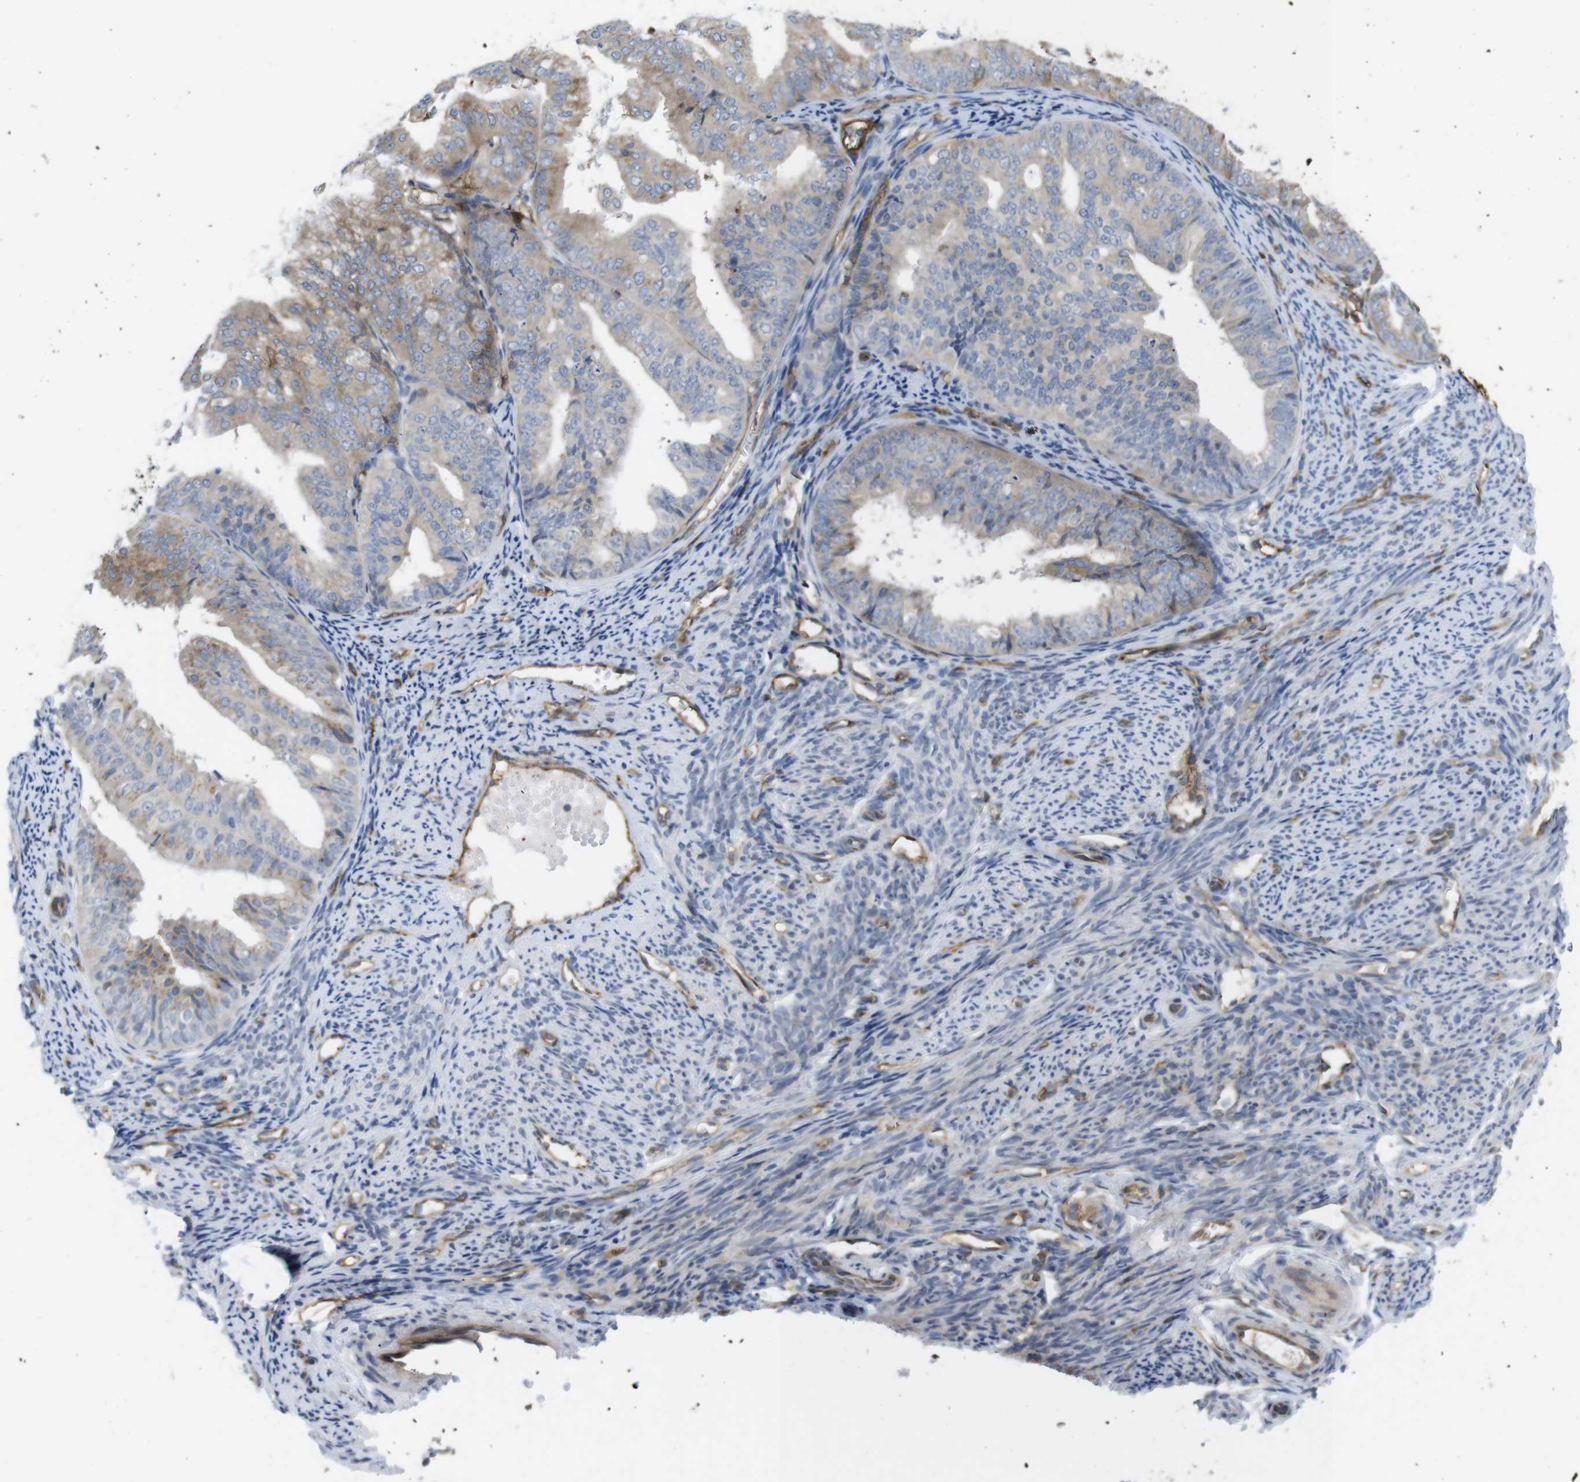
{"staining": {"intensity": "moderate", "quantity": ">75%", "location": "cytoplasmic/membranous"}, "tissue": "endometrial cancer", "cell_type": "Tumor cells", "image_type": "cancer", "snomed": [{"axis": "morphology", "description": "Adenocarcinoma, NOS"}, {"axis": "topography", "description": "Endometrium"}], "caption": "IHC histopathology image of neoplastic tissue: human endometrial cancer (adenocarcinoma) stained using immunohistochemistry demonstrates medium levels of moderate protein expression localized specifically in the cytoplasmic/membranous of tumor cells, appearing as a cytoplasmic/membranous brown color.", "gene": "CCR6", "patient": {"sex": "female", "age": 63}}